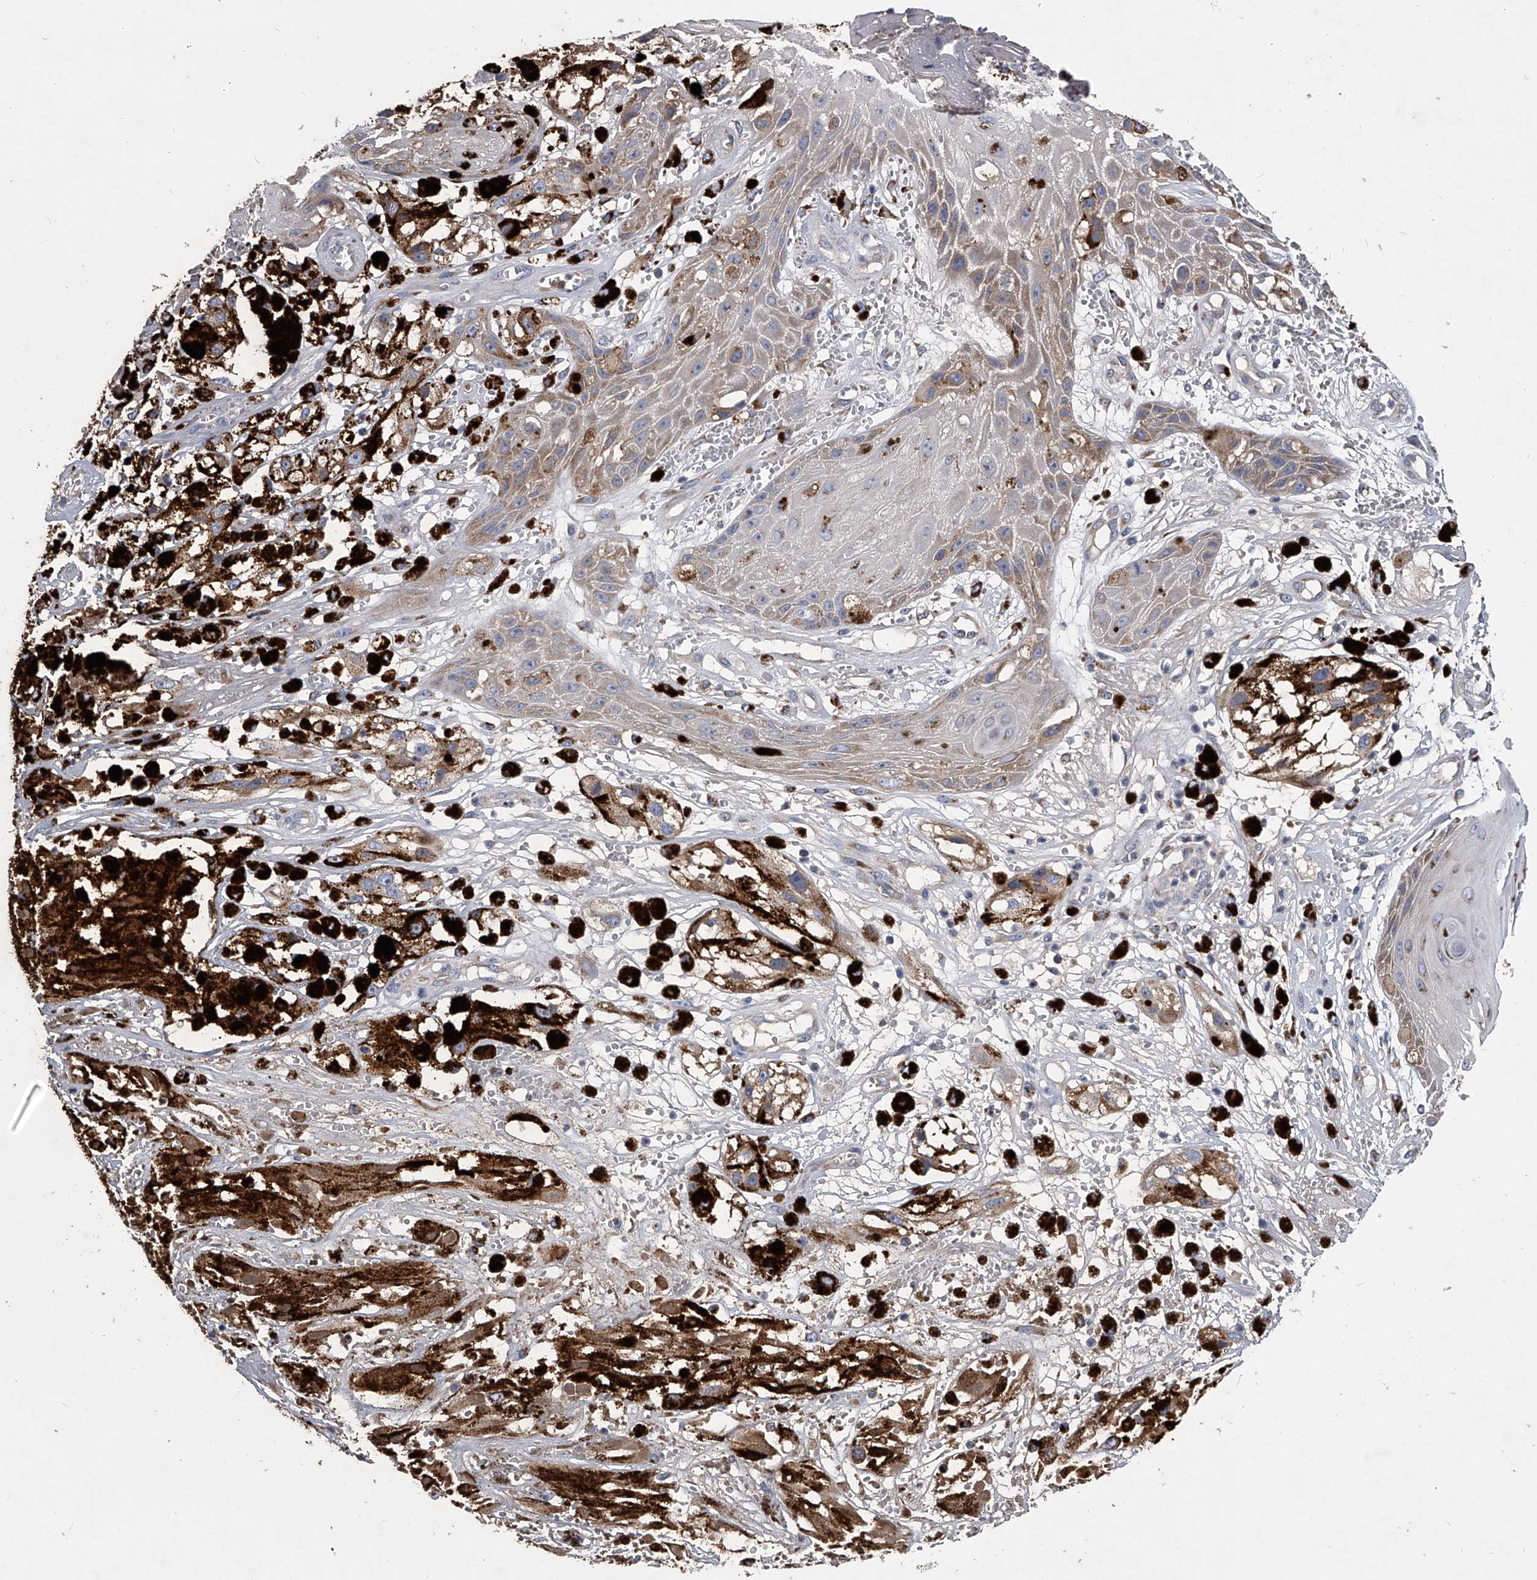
{"staining": {"intensity": "negative", "quantity": "none", "location": "none"}, "tissue": "melanoma", "cell_type": "Tumor cells", "image_type": "cancer", "snomed": [{"axis": "morphology", "description": "Malignant melanoma, NOS"}, {"axis": "topography", "description": "Skin"}], "caption": "Micrograph shows no significant protein positivity in tumor cells of malignant melanoma.", "gene": "CCR4", "patient": {"sex": "male", "age": 88}}